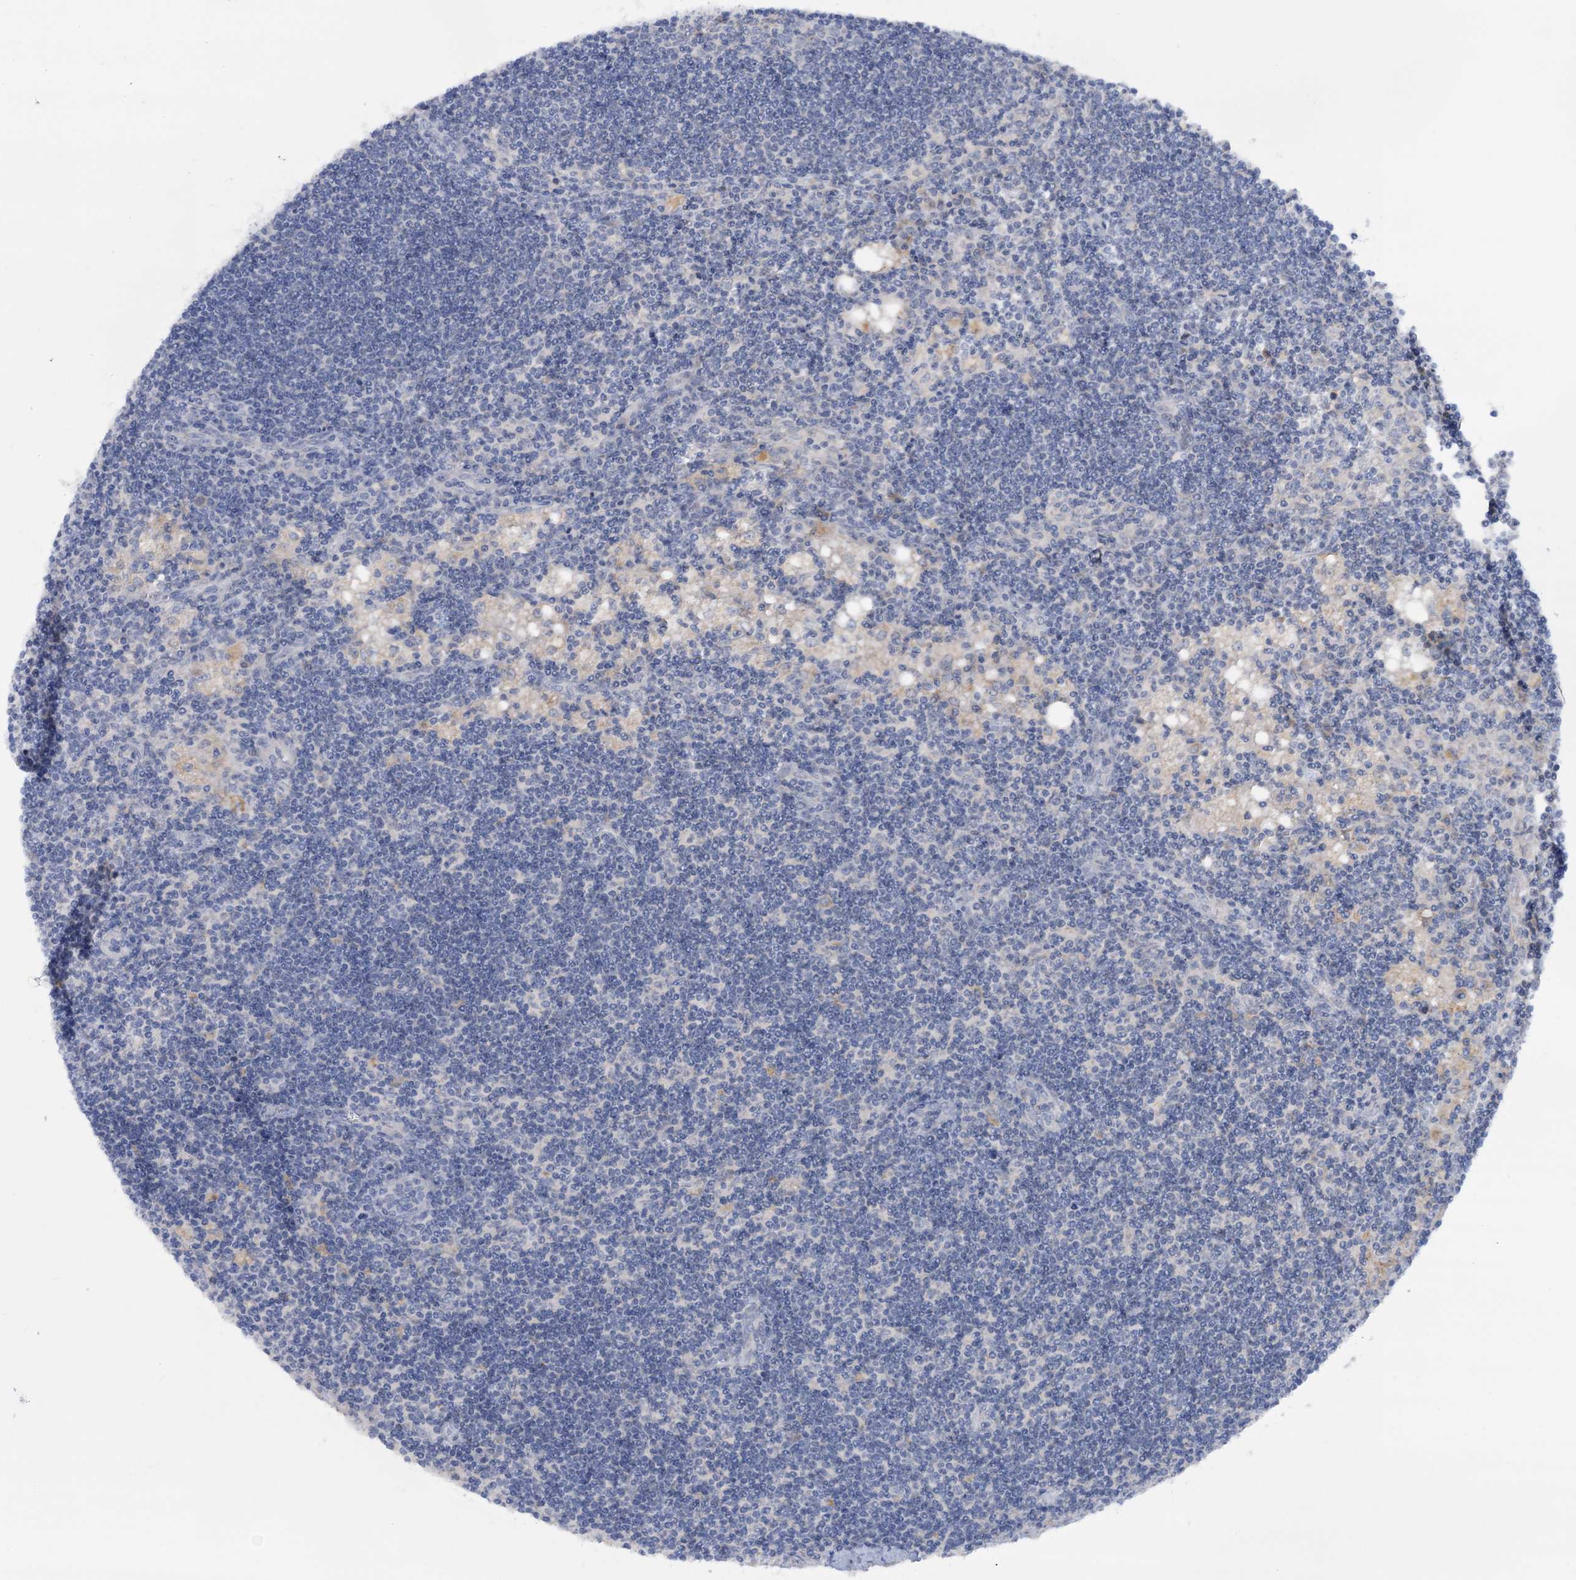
{"staining": {"intensity": "negative", "quantity": "none", "location": "none"}, "tissue": "lymph node", "cell_type": "Germinal center cells", "image_type": "normal", "snomed": [{"axis": "morphology", "description": "Normal tissue, NOS"}, {"axis": "topography", "description": "Lymph node"}], "caption": "Micrograph shows no significant protein staining in germinal center cells of unremarkable lymph node.", "gene": "MTCH2", "patient": {"sex": "male", "age": 24}}